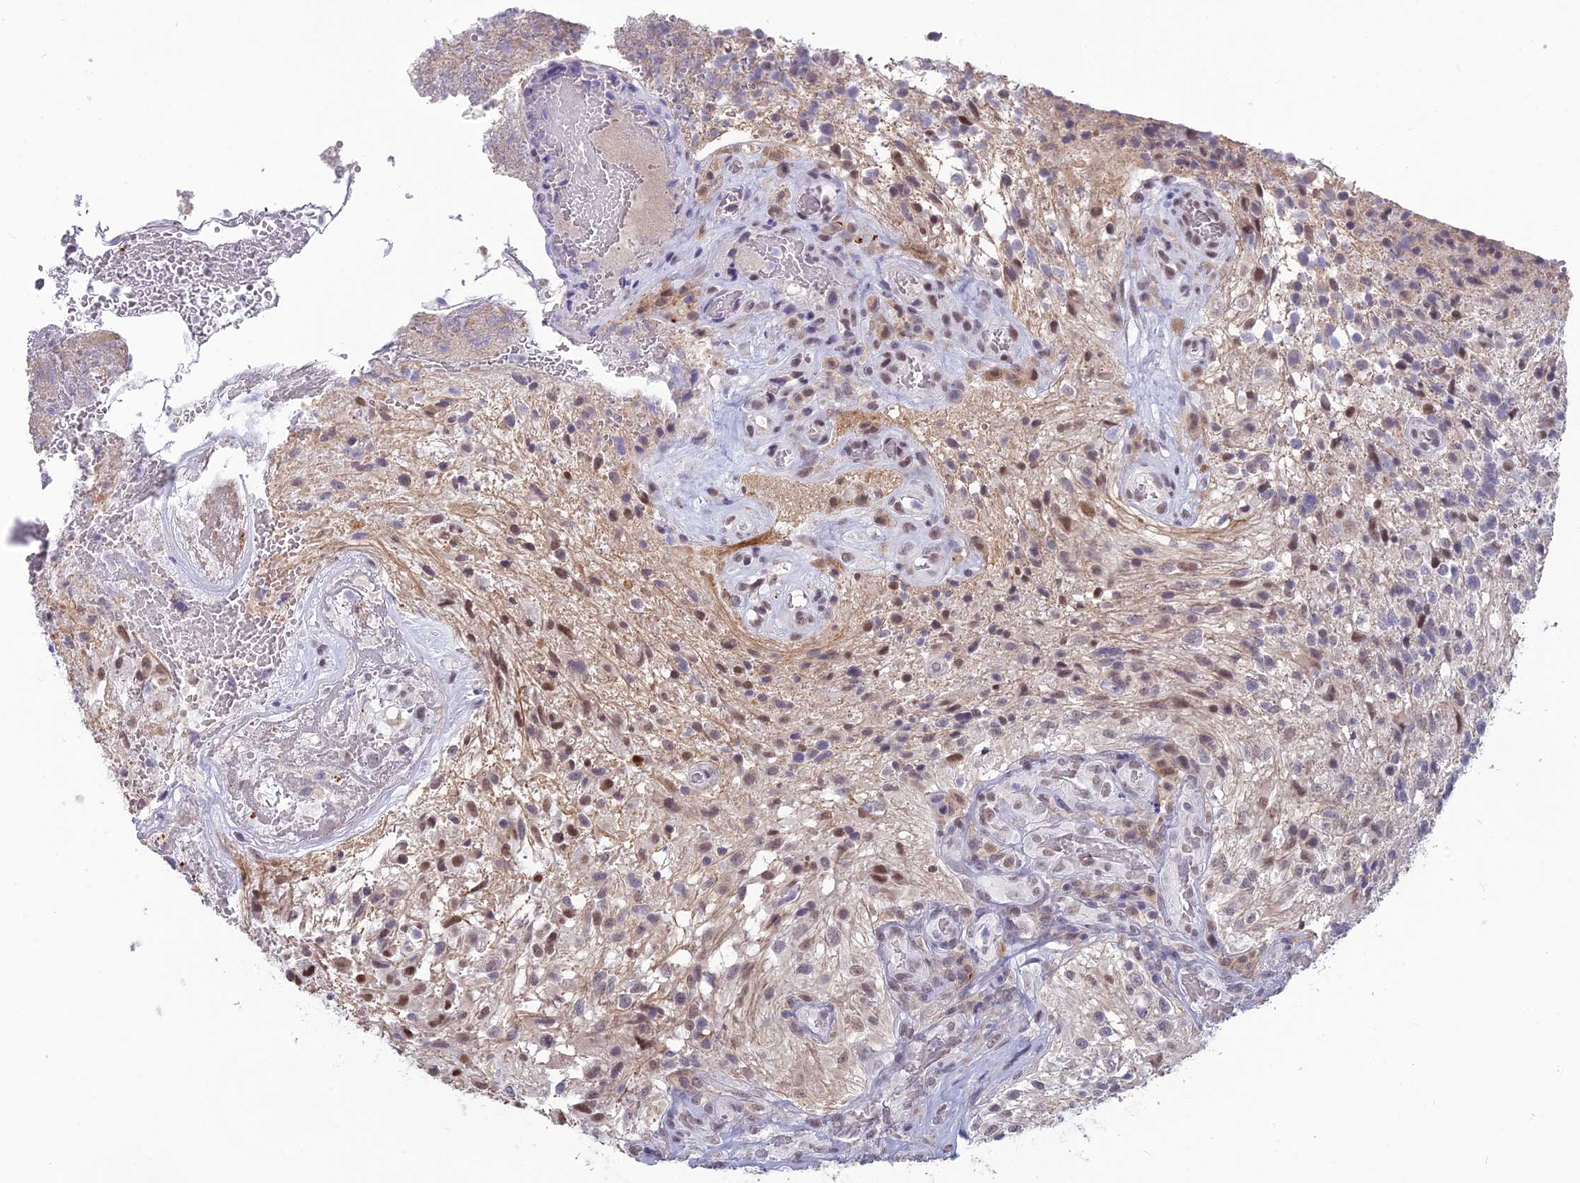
{"staining": {"intensity": "moderate", "quantity": "<25%", "location": "nuclear"}, "tissue": "glioma", "cell_type": "Tumor cells", "image_type": "cancer", "snomed": [{"axis": "morphology", "description": "Glioma, malignant, High grade"}, {"axis": "topography", "description": "Brain"}], "caption": "Immunohistochemistry (IHC) of human glioma shows low levels of moderate nuclear positivity in approximately <25% of tumor cells.", "gene": "MT-CO3", "patient": {"sex": "male", "age": 56}}